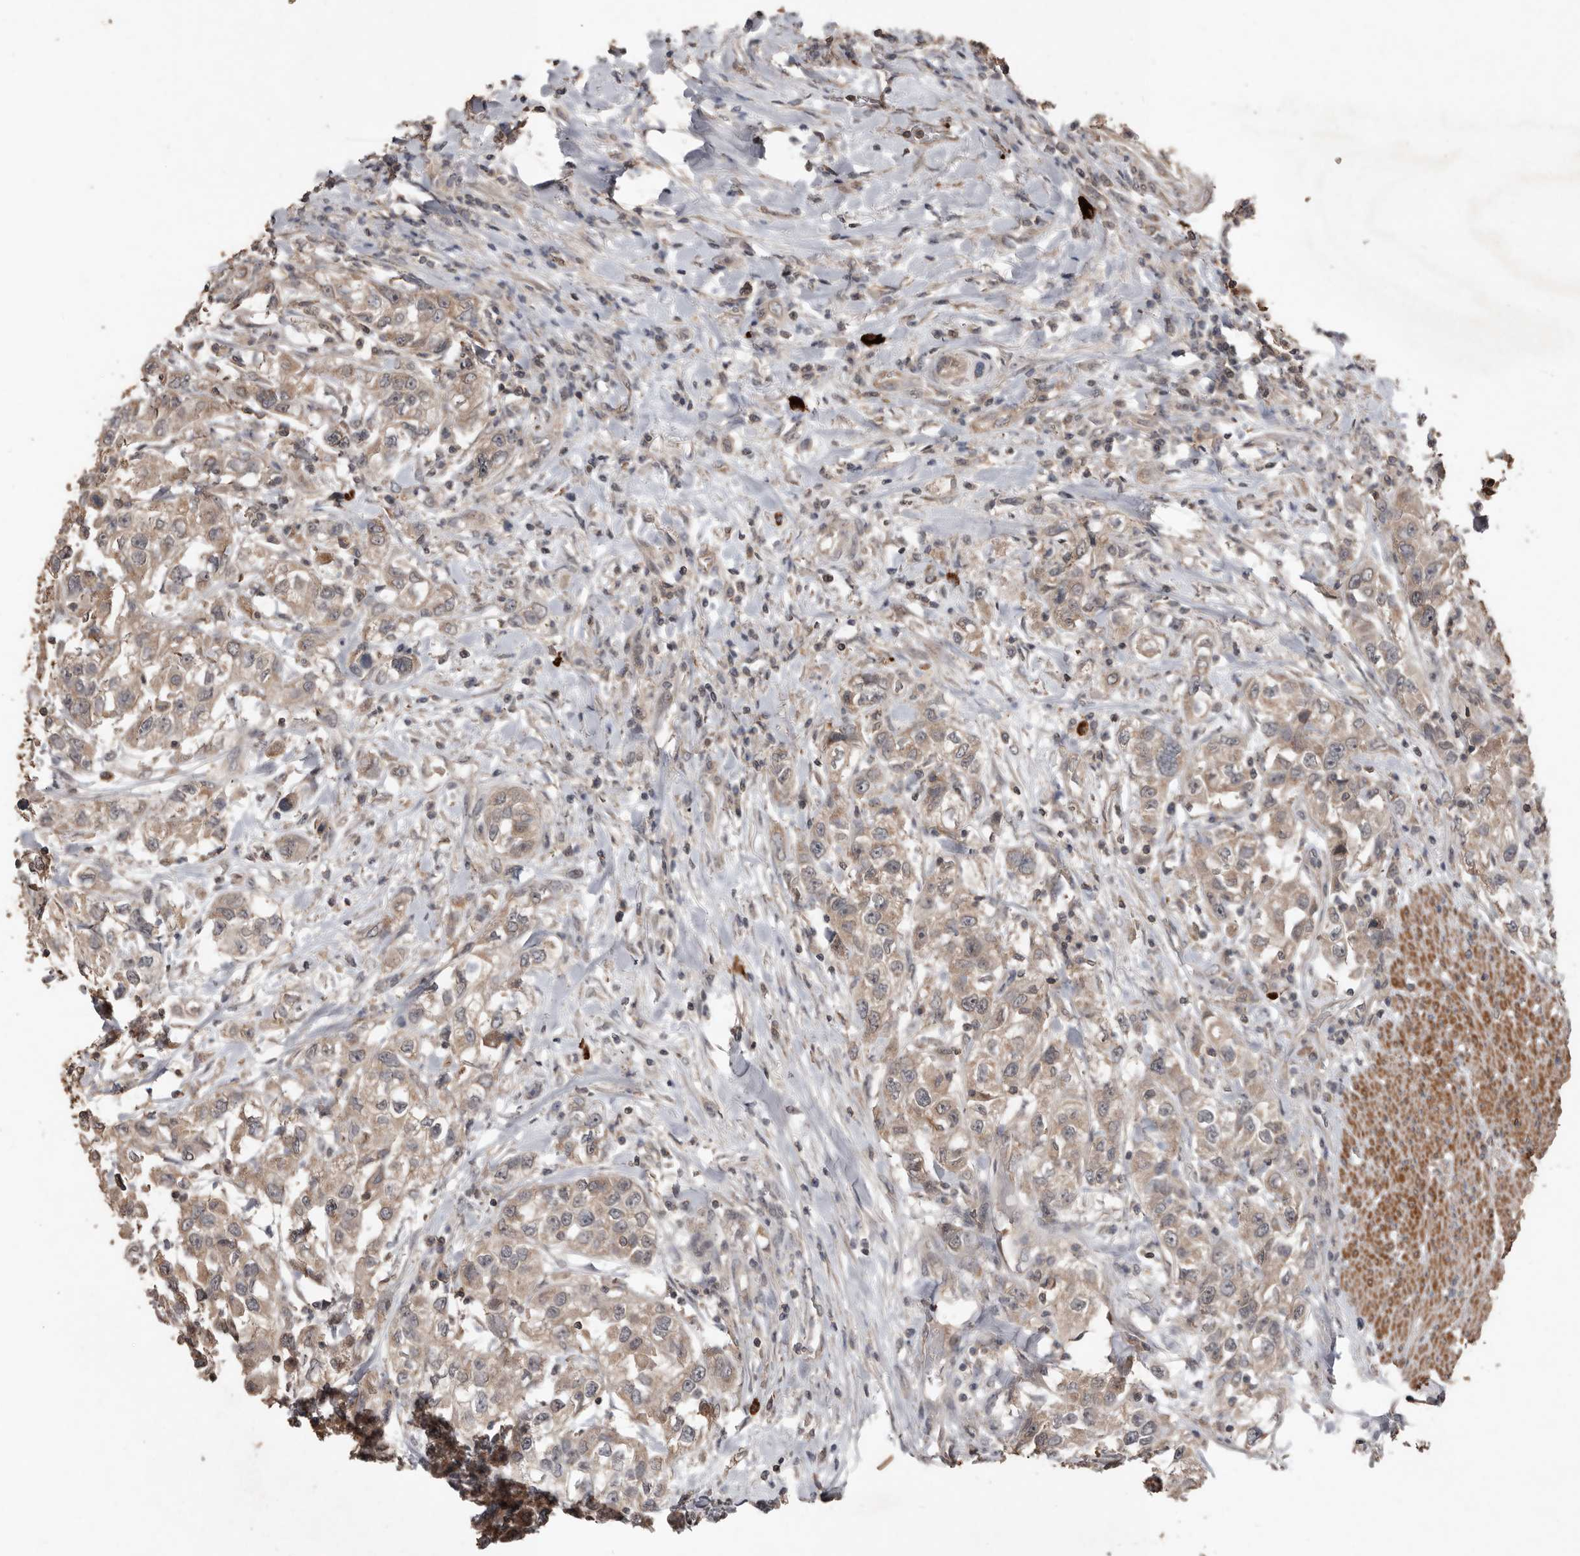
{"staining": {"intensity": "weak", "quantity": ">75%", "location": "cytoplasmic/membranous"}, "tissue": "urothelial cancer", "cell_type": "Tumor cells", "image_type": "cancer", "snomed": [{"axis": "morphology", "description": "Urothelial carcinoma, High grade"}, {"axis": "topography", "description": "Urinary bladder"}], "caption": "There is low levels of weak cytoplasmic/membranous staining in tumor cells of urothelial carcinoma (high-grade), as demonstrated by immunohistochemical staining (brown color).", "gene": "BAMBI", "patient": {"sex": "female", "age": 80}}